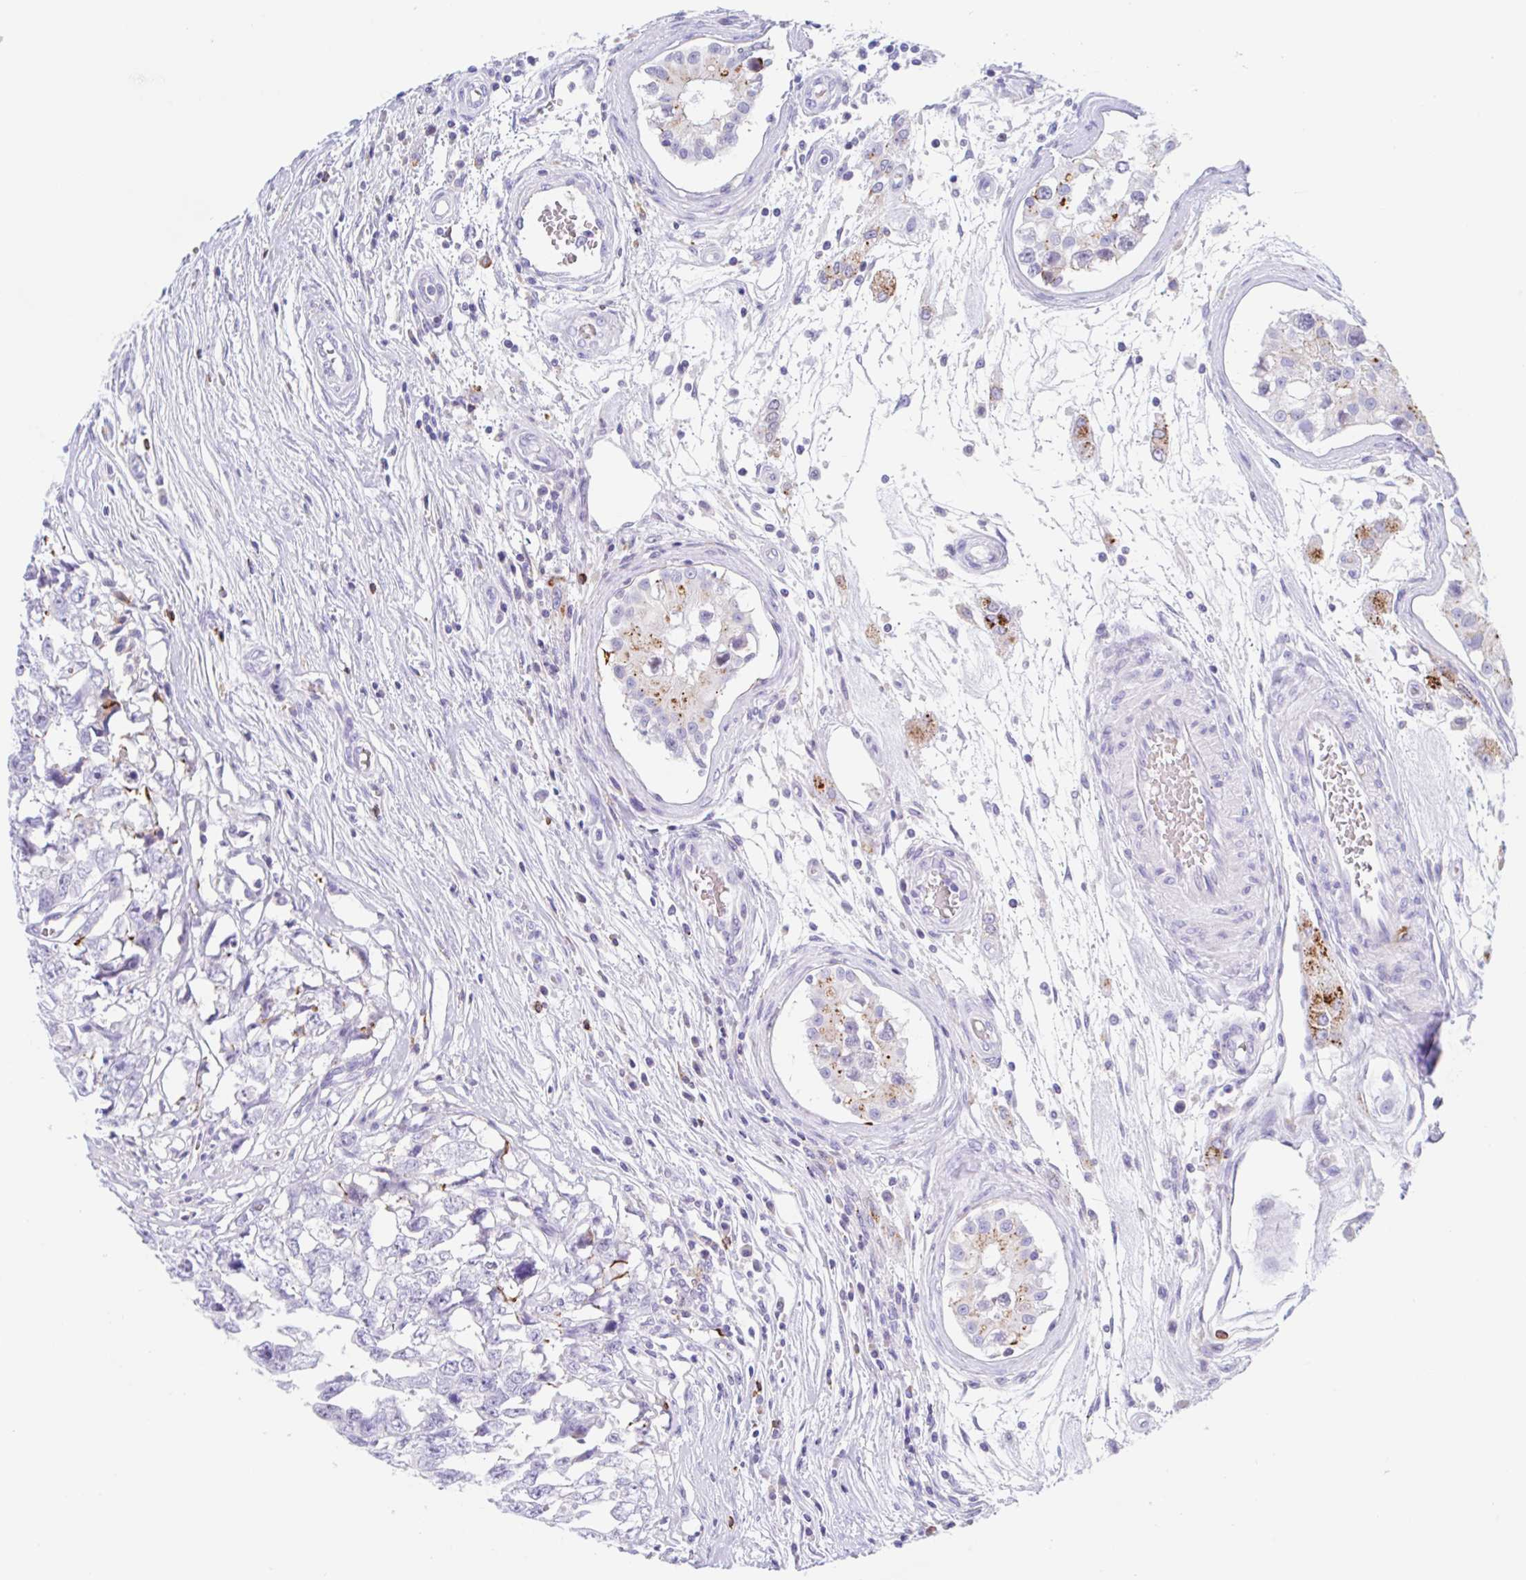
{"staining": {"intensity": "negative", "quantity": "none", "location": "none"}, "tissue": "testis cancer", "cell_type": "Tumor cells", "image_type": "cancer", "snomed": [{"axis": "morphology", "description": "Carcinoma, Embryonal, NOS"}, {"axis": "topography", "description": "Testis"}], "caption": "Histopathology image shows no significant protein positivity in tumor cells of testis embryonal carcinoma.", "gene": "ANKRD9", "patient": {"sex": "male", "age": 22}}